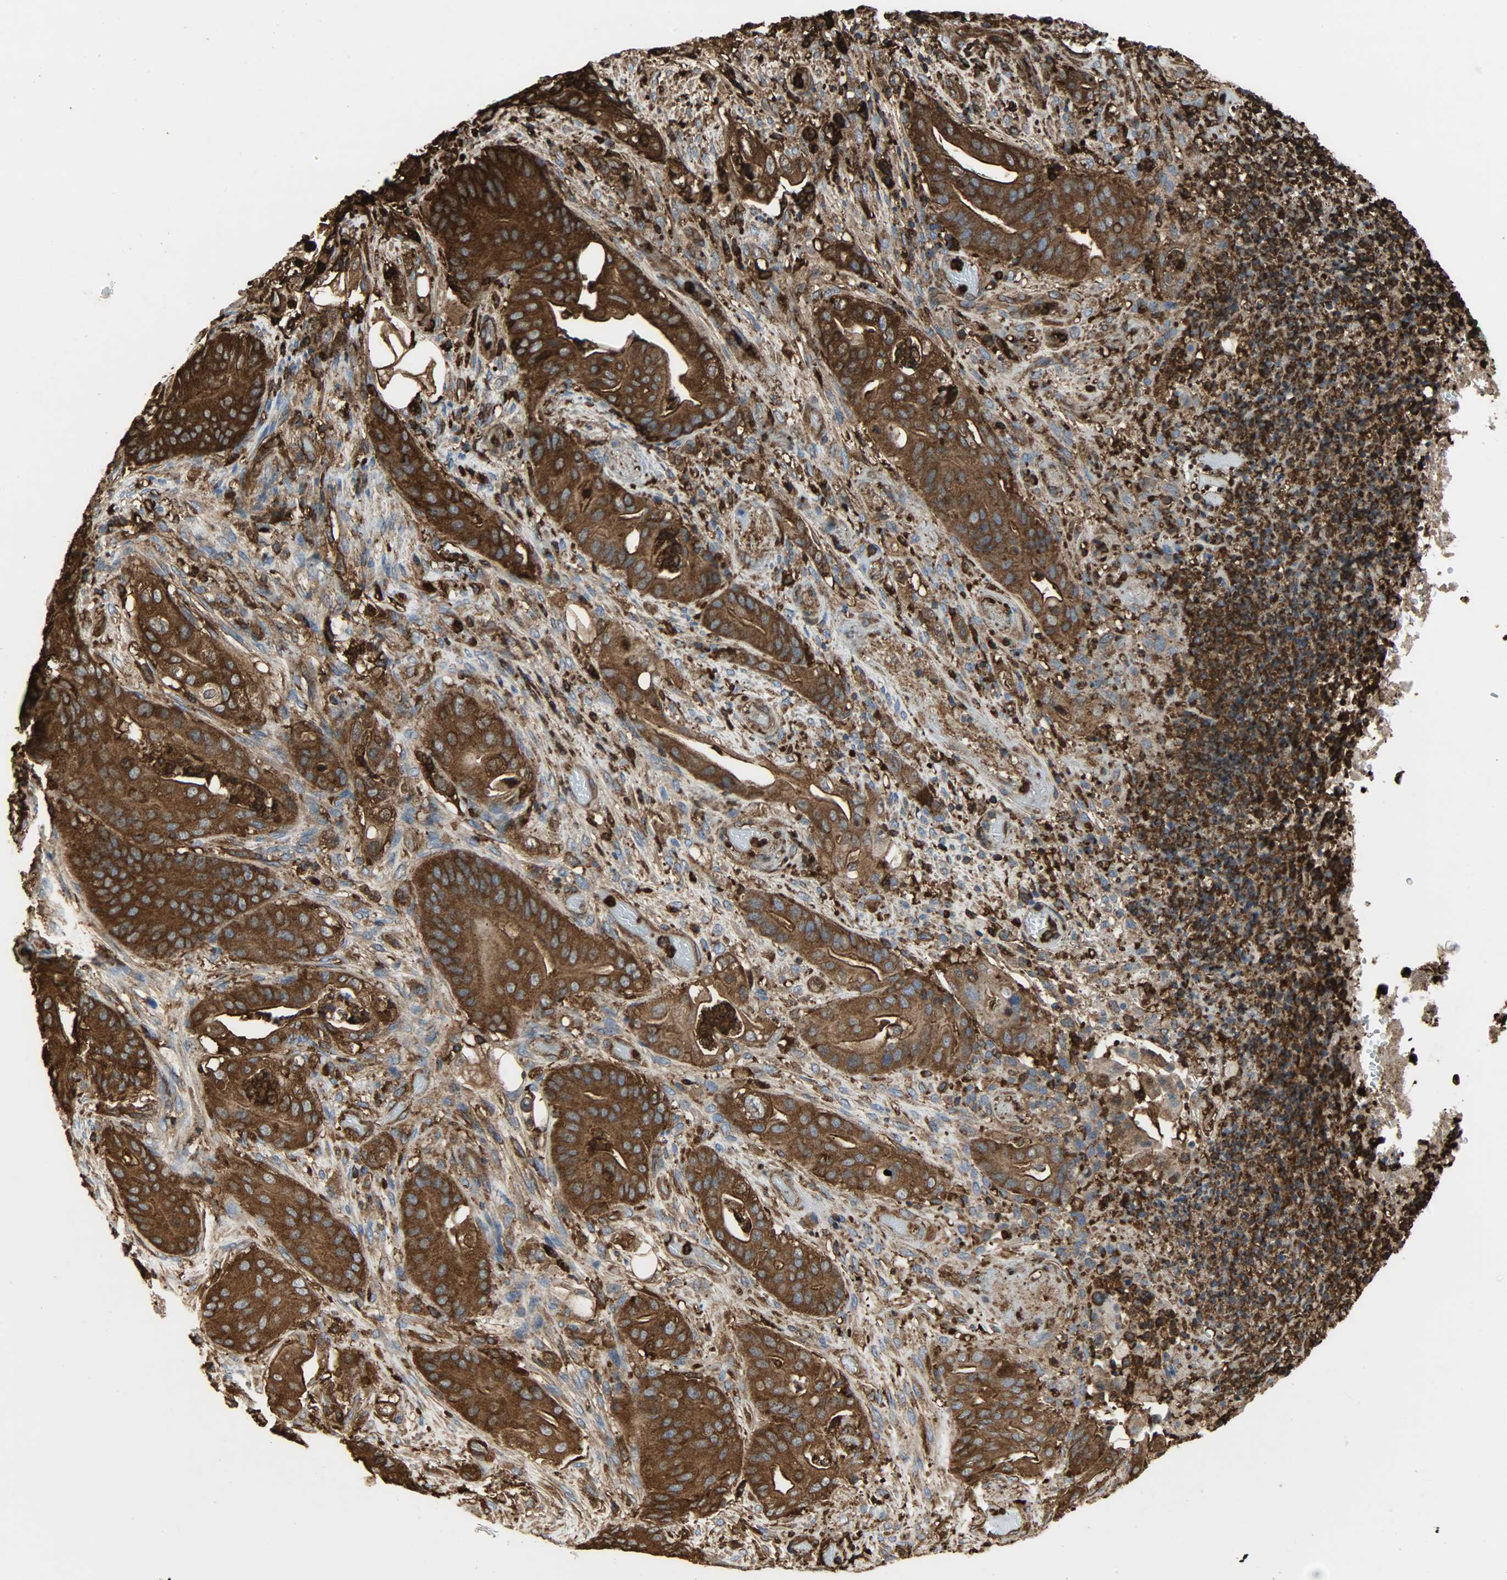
{"staining": {"intensity": "strong", "quantity": ">75%", "location": "cytoplasmic/membranous"}, "tissue": "stomach cancer", "cell_type": "Tumor cells", "image_type": "cancer", "snomed": [{"axis": "morphology", "description": "Adenocarcinoma, NOS"}, {"axis": "topography", "description": "Stomach"}], "caption": "Approximately >75% of tumor cells in human stomach cancer show strong cytoplasmic/membranous protein staining as visualized by brown immunohistochemical staining.", "gene": "VASP", "patient": {"sex": "female", "age": 73}}